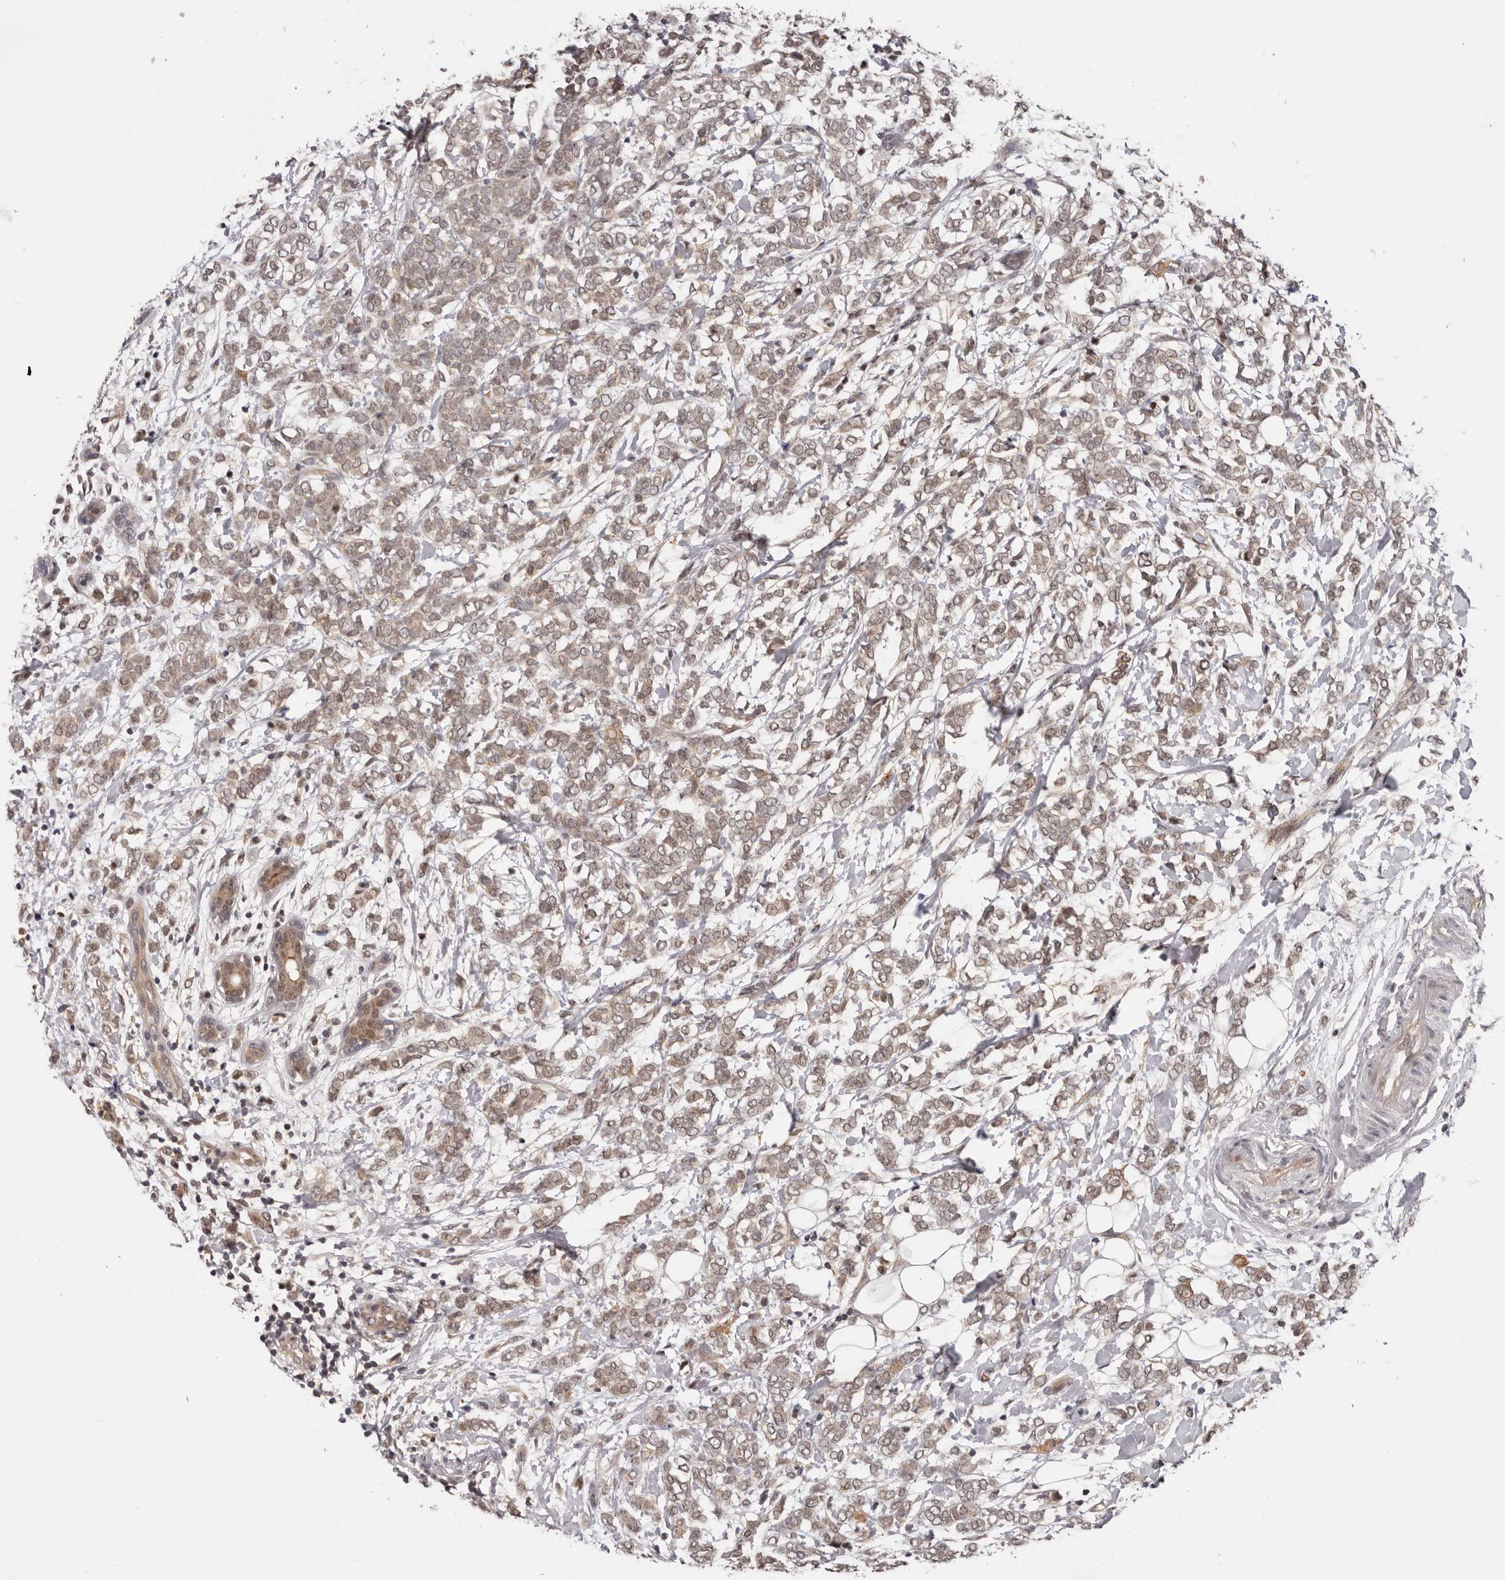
{"staining": {"intensity": "weak", "quantity": ">75%", "location": "cytoplasmic/membranous,nuclear"}, "tissue": "breast cancer", "cell_type": "Tumor cells", "image_type": "cancer", "snomed": [{"axis": "morphology", "description": "Normal tissue, NOS"}, {"axis": "morphology", "description": "Lobular carcinoma"}, {"axis": "topography", "description": "Breast"}], "caption": "Breast cancer (lobular carcinoma) stained with DAB IHC exhibits low levels of weak cytoplasmic/membranous and nuclear positivity in approximately >75% of tumor cells.", "gene": "TBX5", "patient": {"sex": "female", "age": 47}}